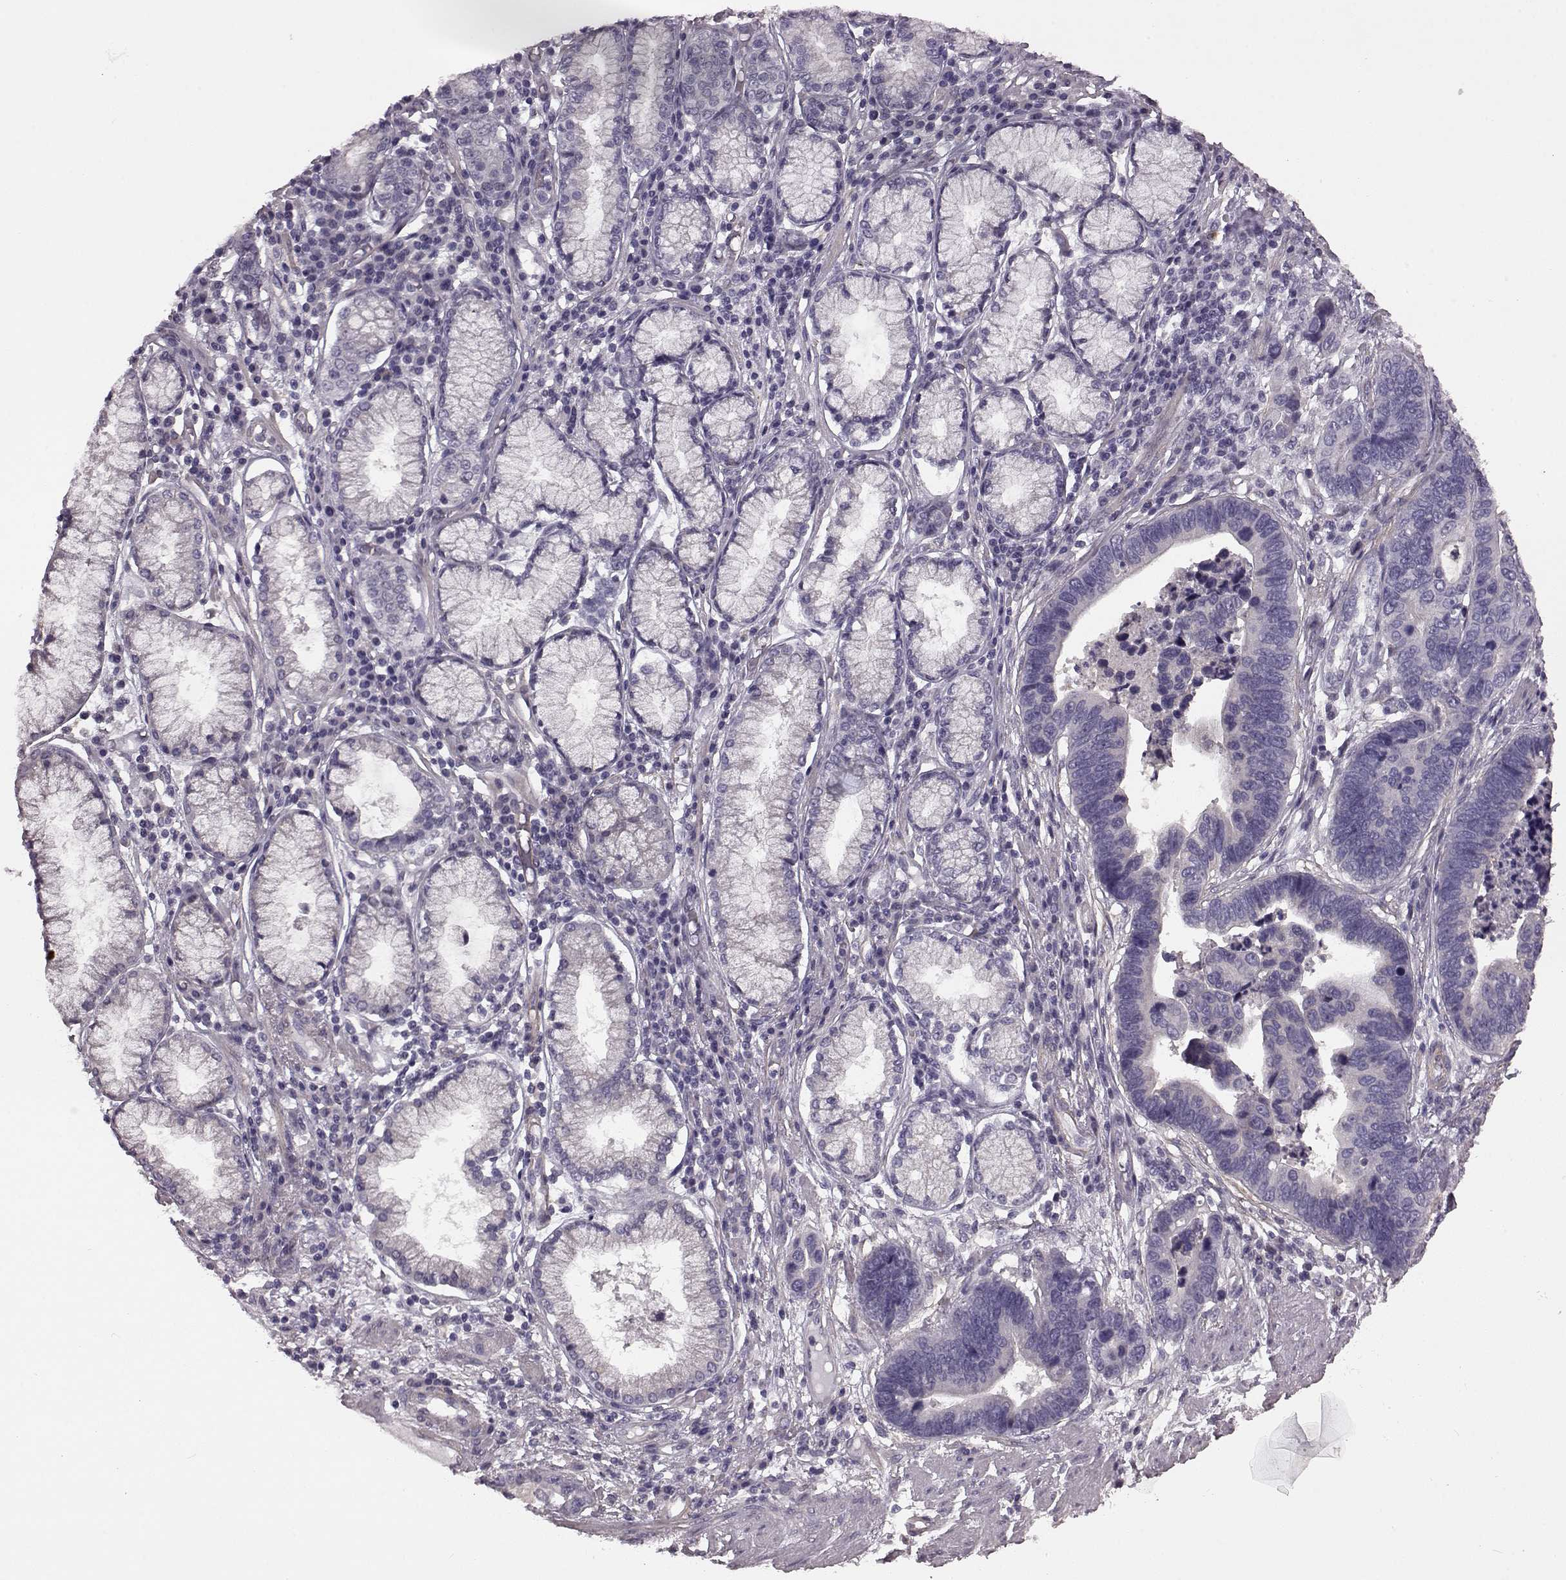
{"staining": {"intensity": "negative", "quantity": "none", "location": "none"}, "tissue": "stomach cancer", "cell_type": "Tumor cells", "image_type": "cancer", "snomed": [{"axis": "morphology", "description": "Adenocarcinoma, NOS"}, {"axis": "topography", "description": "Stomach"}], "caption": "This is an immunohistochemistry (IHC) photomicrograph of stomach adenocarcinoma. There is no staining in tumor cells.", "gene": "GRK1", "patient": {"sex": "male", "age": 84}}